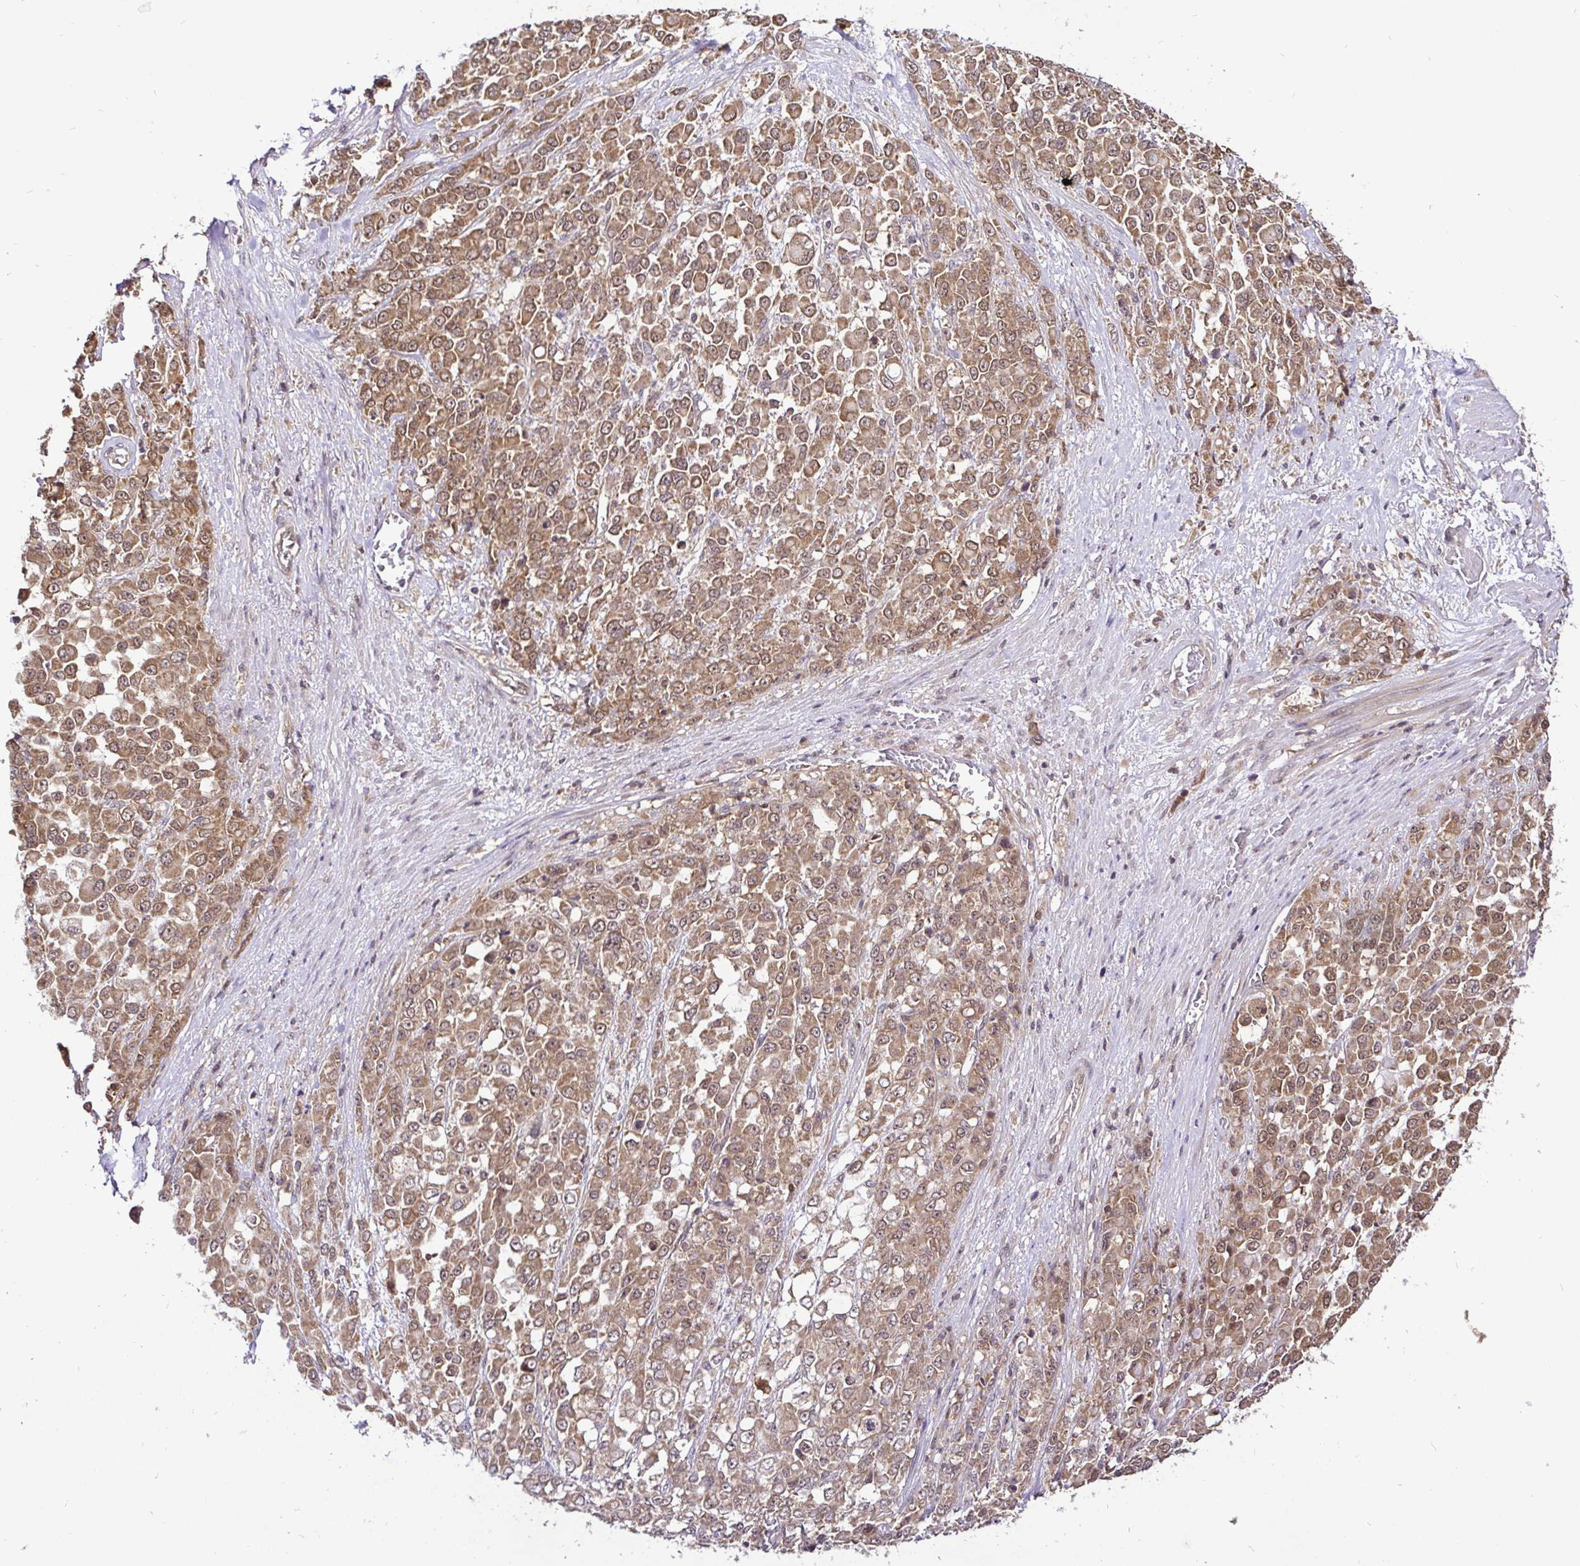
{"staining": {"intensity": "moderate", "quantity": ">75%", "location": "cytoplasmic/membranous,nuclear"}, "tissue": "stomach cancer", "cell_type": "Tumor cells", "image_type": "cancer", "snomed": [{"axis": "morphology", "description": "Adenocarcinoma, NOS"}, {"axis": "topography", "description": "Stomach"}], "caption": "Stomach cancer (adenocarcinoma) stained with immunohistochemistry displays moderate cytoplasmic/membranous and nuclear staining in approximately >75% of tumor cells. (brown staining indicates protein expression, while blue staining denotes nuclei).", "gene": "UBE2M", "patient": {"sex": "female", "age": 76}}